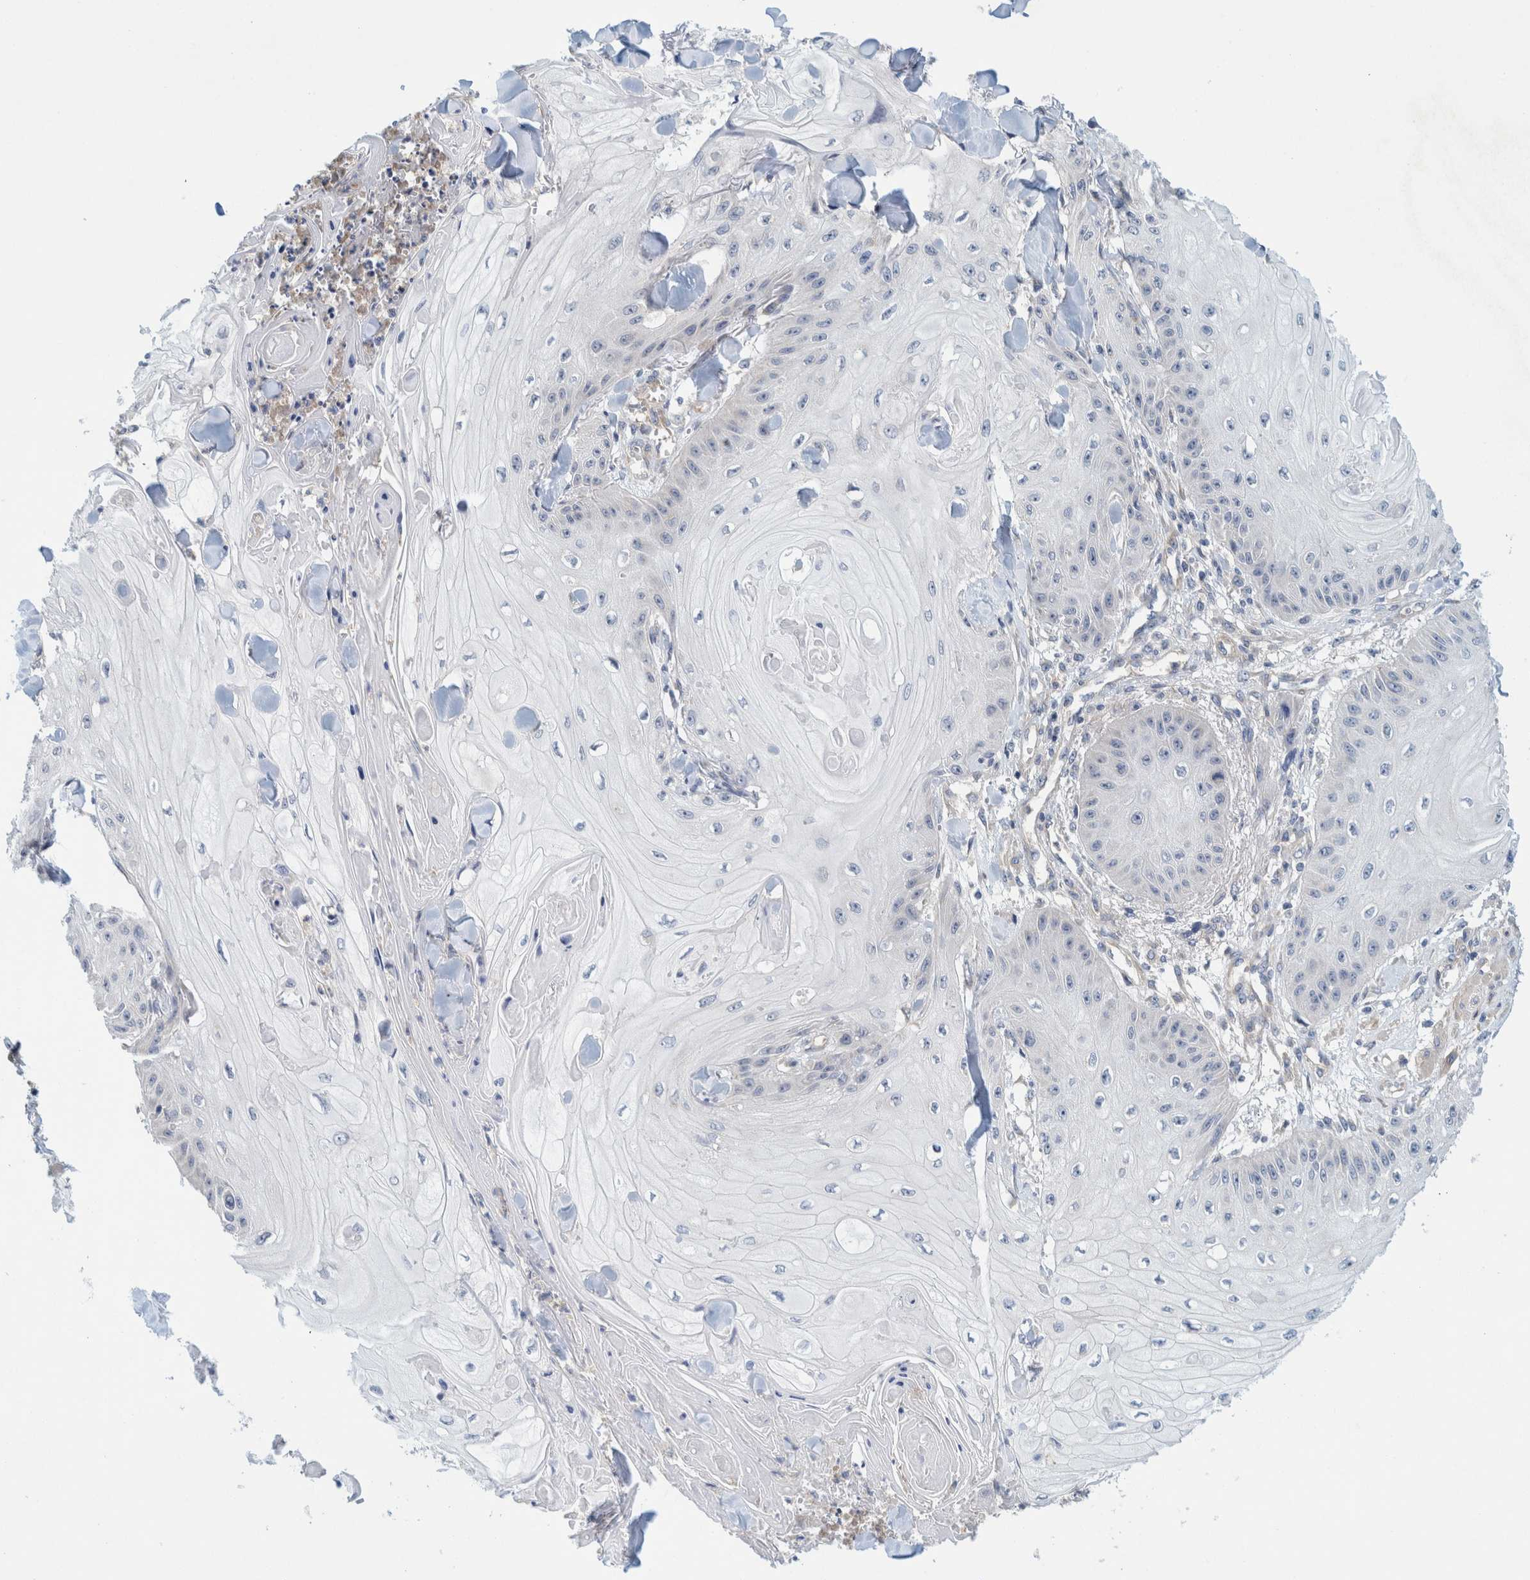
{"staining": {"intensity": "negative", "quantity": "none", "location": "none"}, "tissue": "skin cancer", "cell_type": "Tumor cells", "image_type": "cancer", "snomed": [{"axis": "morphology", "description": "Squamous cell carcinoma, NOS"}, {"axis": "topography", "description": "Skin"}], "caption": "Photomicrograph shows no protein expression in tumor cells of squamous cell carcinoma (skin) tissue. Brightfield microscopy of IHC stained with DAB (brown) and hematoxylin (blue), captured at high magnification.", "gene": "ZNF324B", "patient": {"sex": "male", "age": 74}}